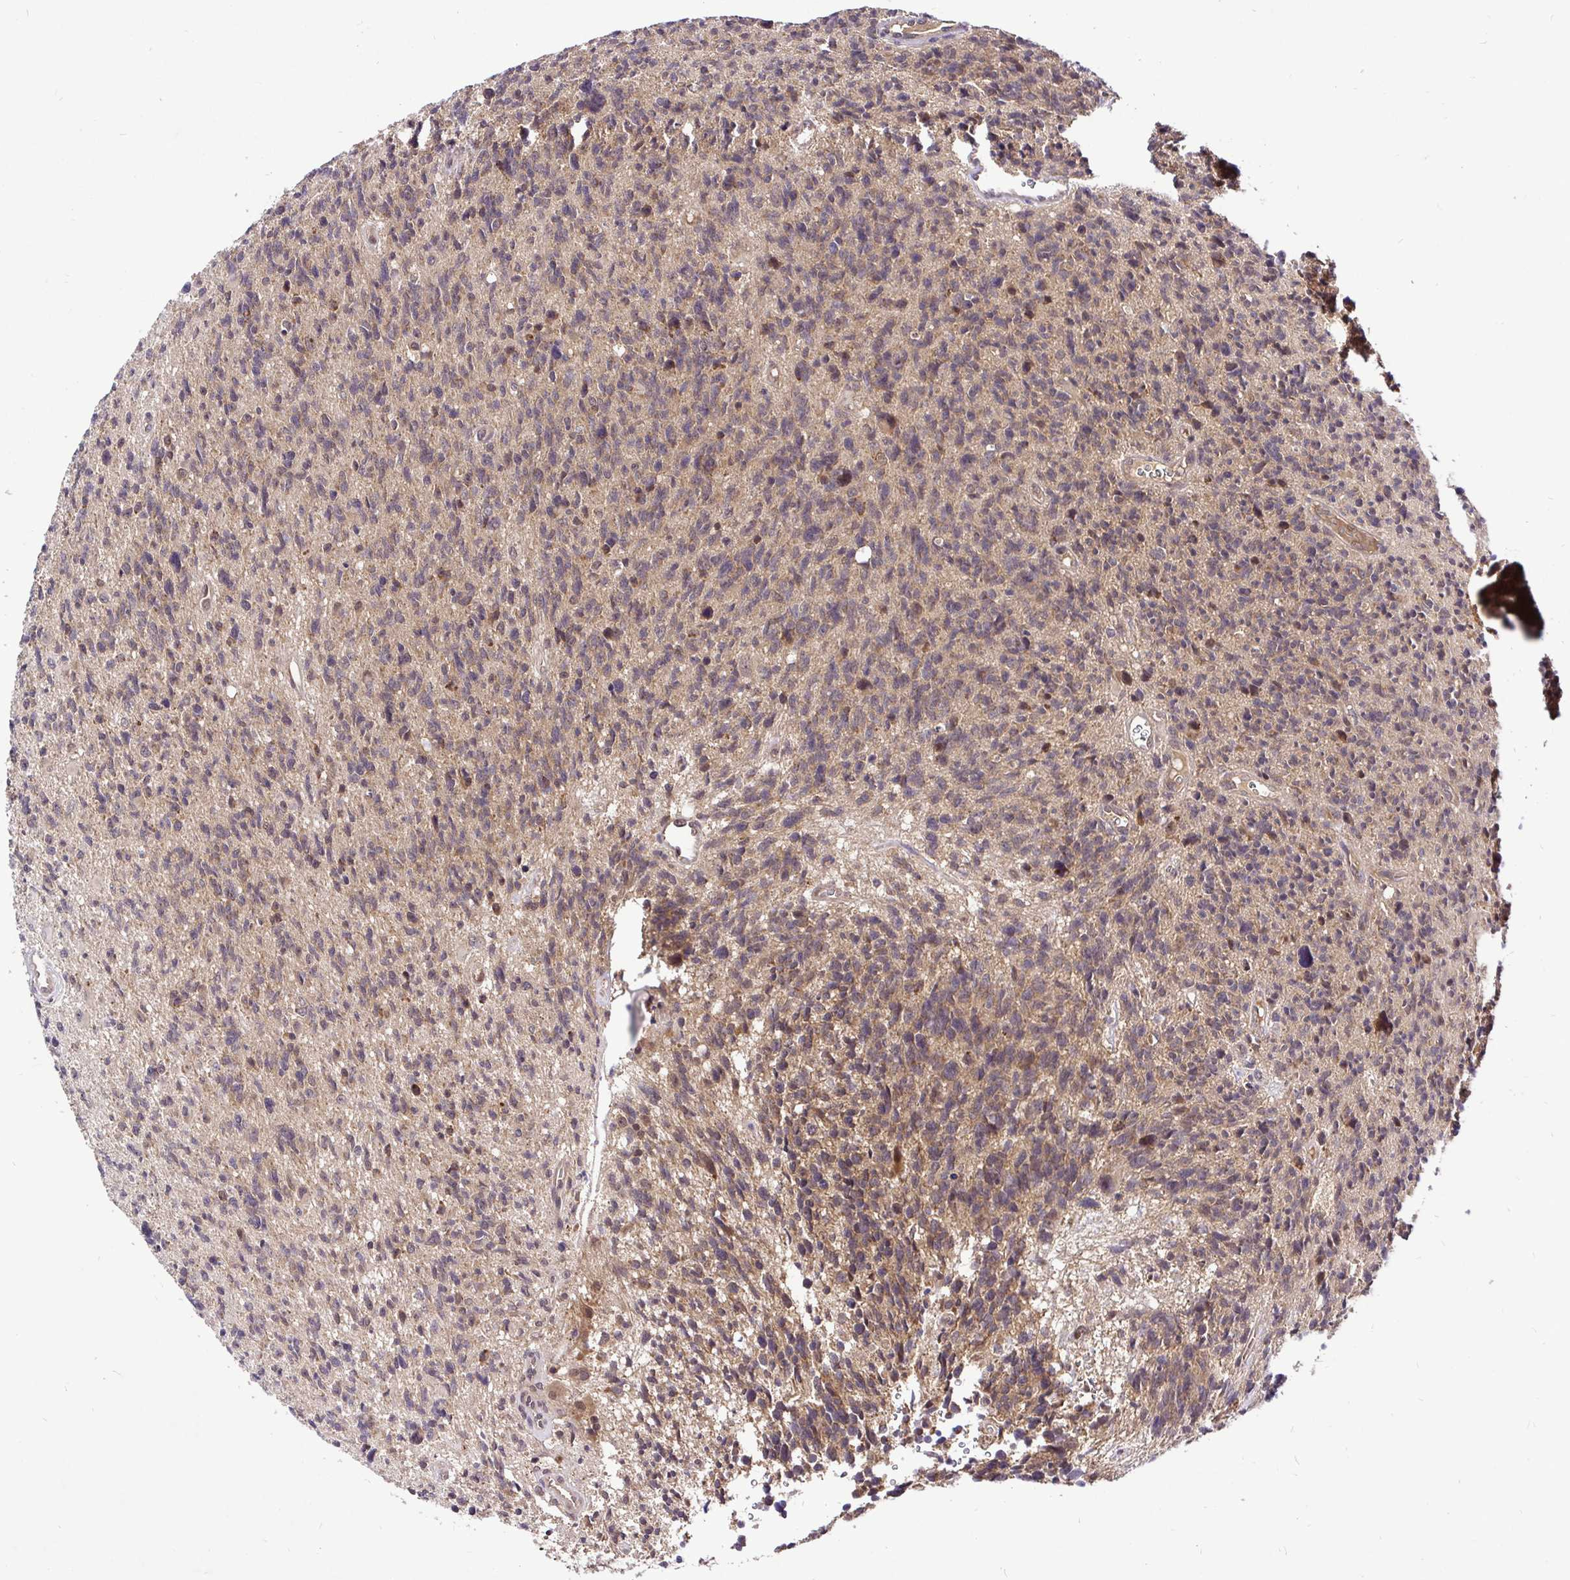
{"staining": {"intensity": "weak", "quantity": "<25%", "location": "cytoplasmic/membranous"}, "tissue": "glioma", "cell_type": "Tumor cells", "image_type": "cancer", "snomed": [{"axis": "morphology", "description": "Glioma, malignant, High grade"}, {"axis": "topography", "description": "Brain"}], "caption": "DAB immunohistochemical staining of malignant glioma (high-grade) shows no significant positivity in tumor cells.", "gene": "UBE2M", "patient": {"sex": "male", "age": 29}}